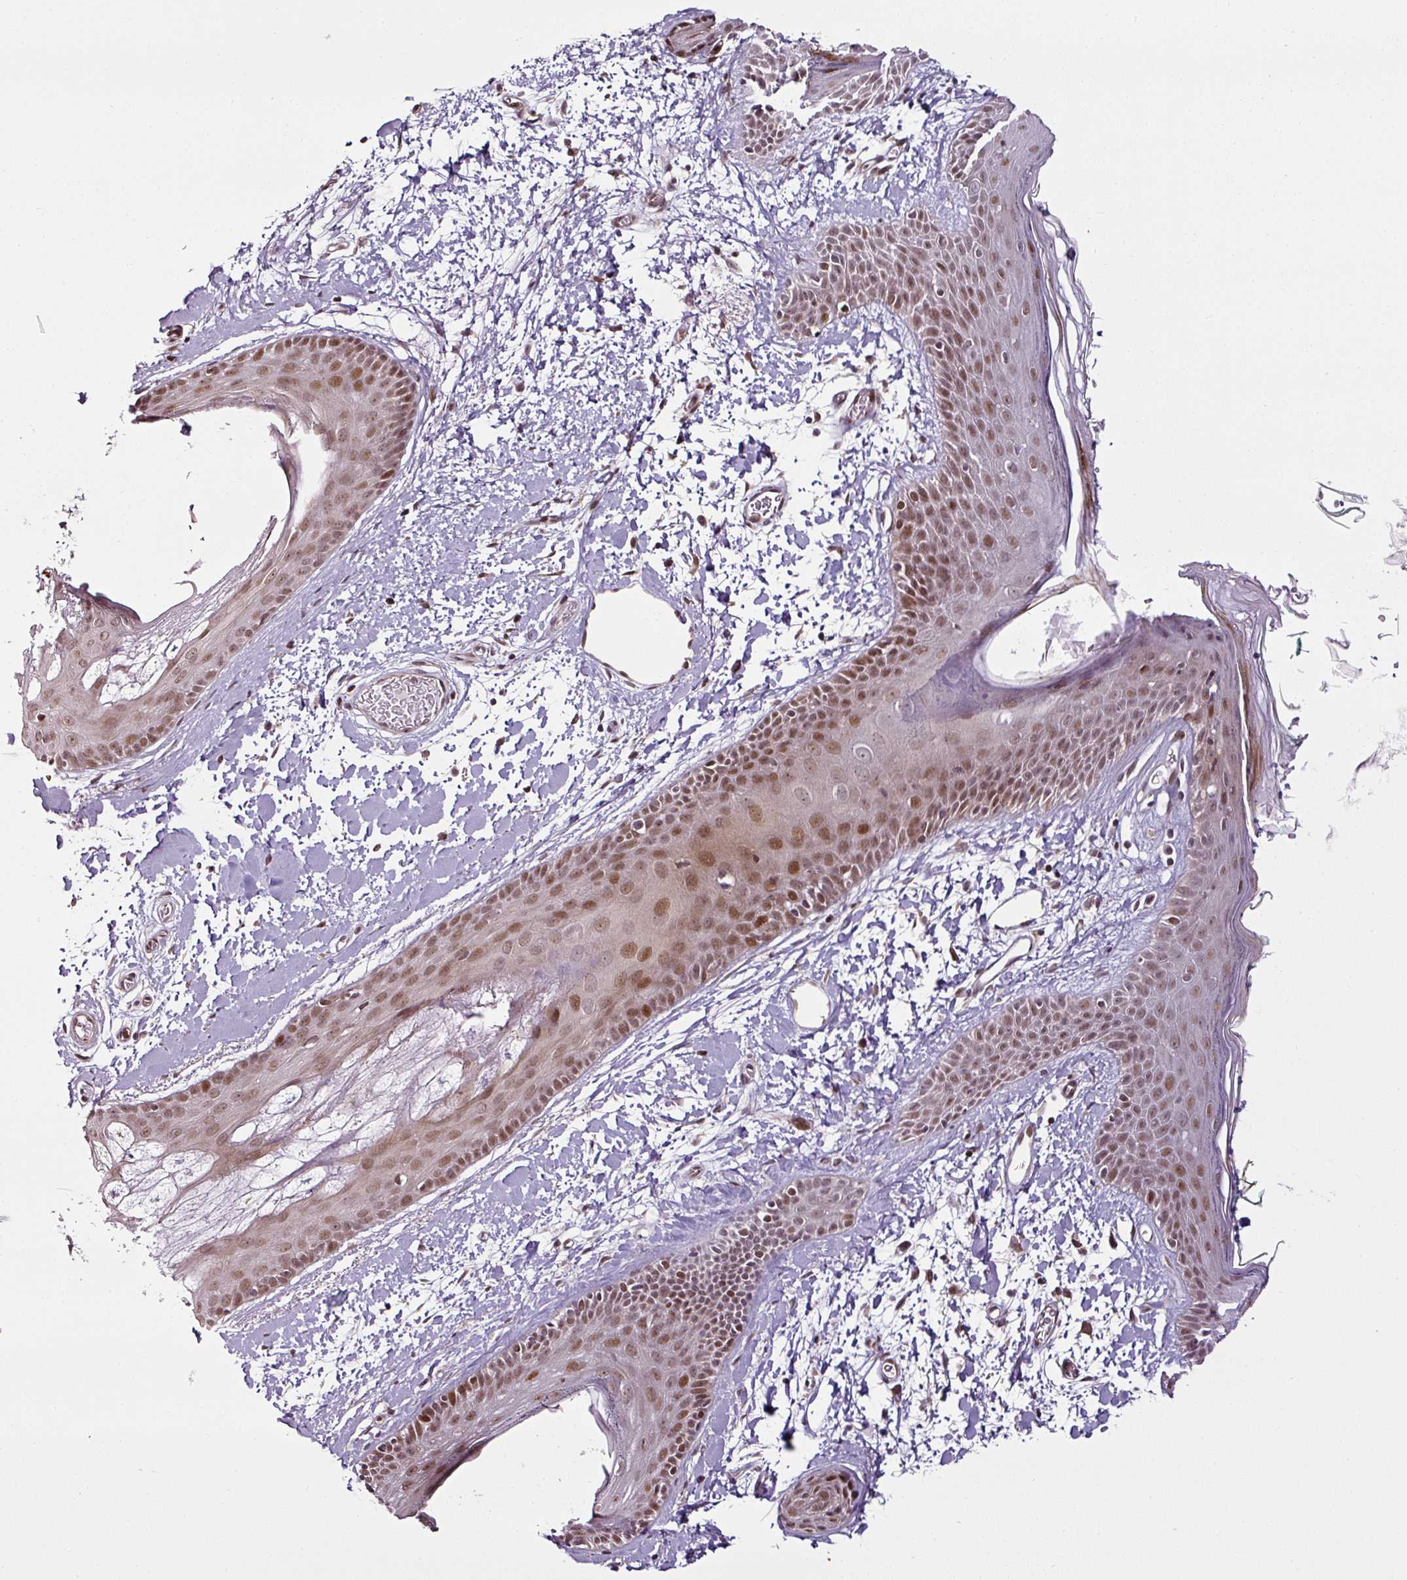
{"staining": {"intensity": "weak", "quantity": ">75%", "location": "nuclear"}, "tissue": "skin", "cell_type": "Fibroblasts", "image_type": "normal", "snomed": [{"axis": "morphology", "description": "Normal tissue, NOS"}, {"axis": "topography", "description": "Skin"}], "caption": "Immunohistochemistry (IHC) micrograph of unremarkable skin: skin stained using immunohistochemistry displays low levels of weak protein expression localized specifically in the nuclear of fibroblasts, appearing as a nuclear brown color.", "gene": "COPRS", "patient": {"sex": "male", "age": 79}}